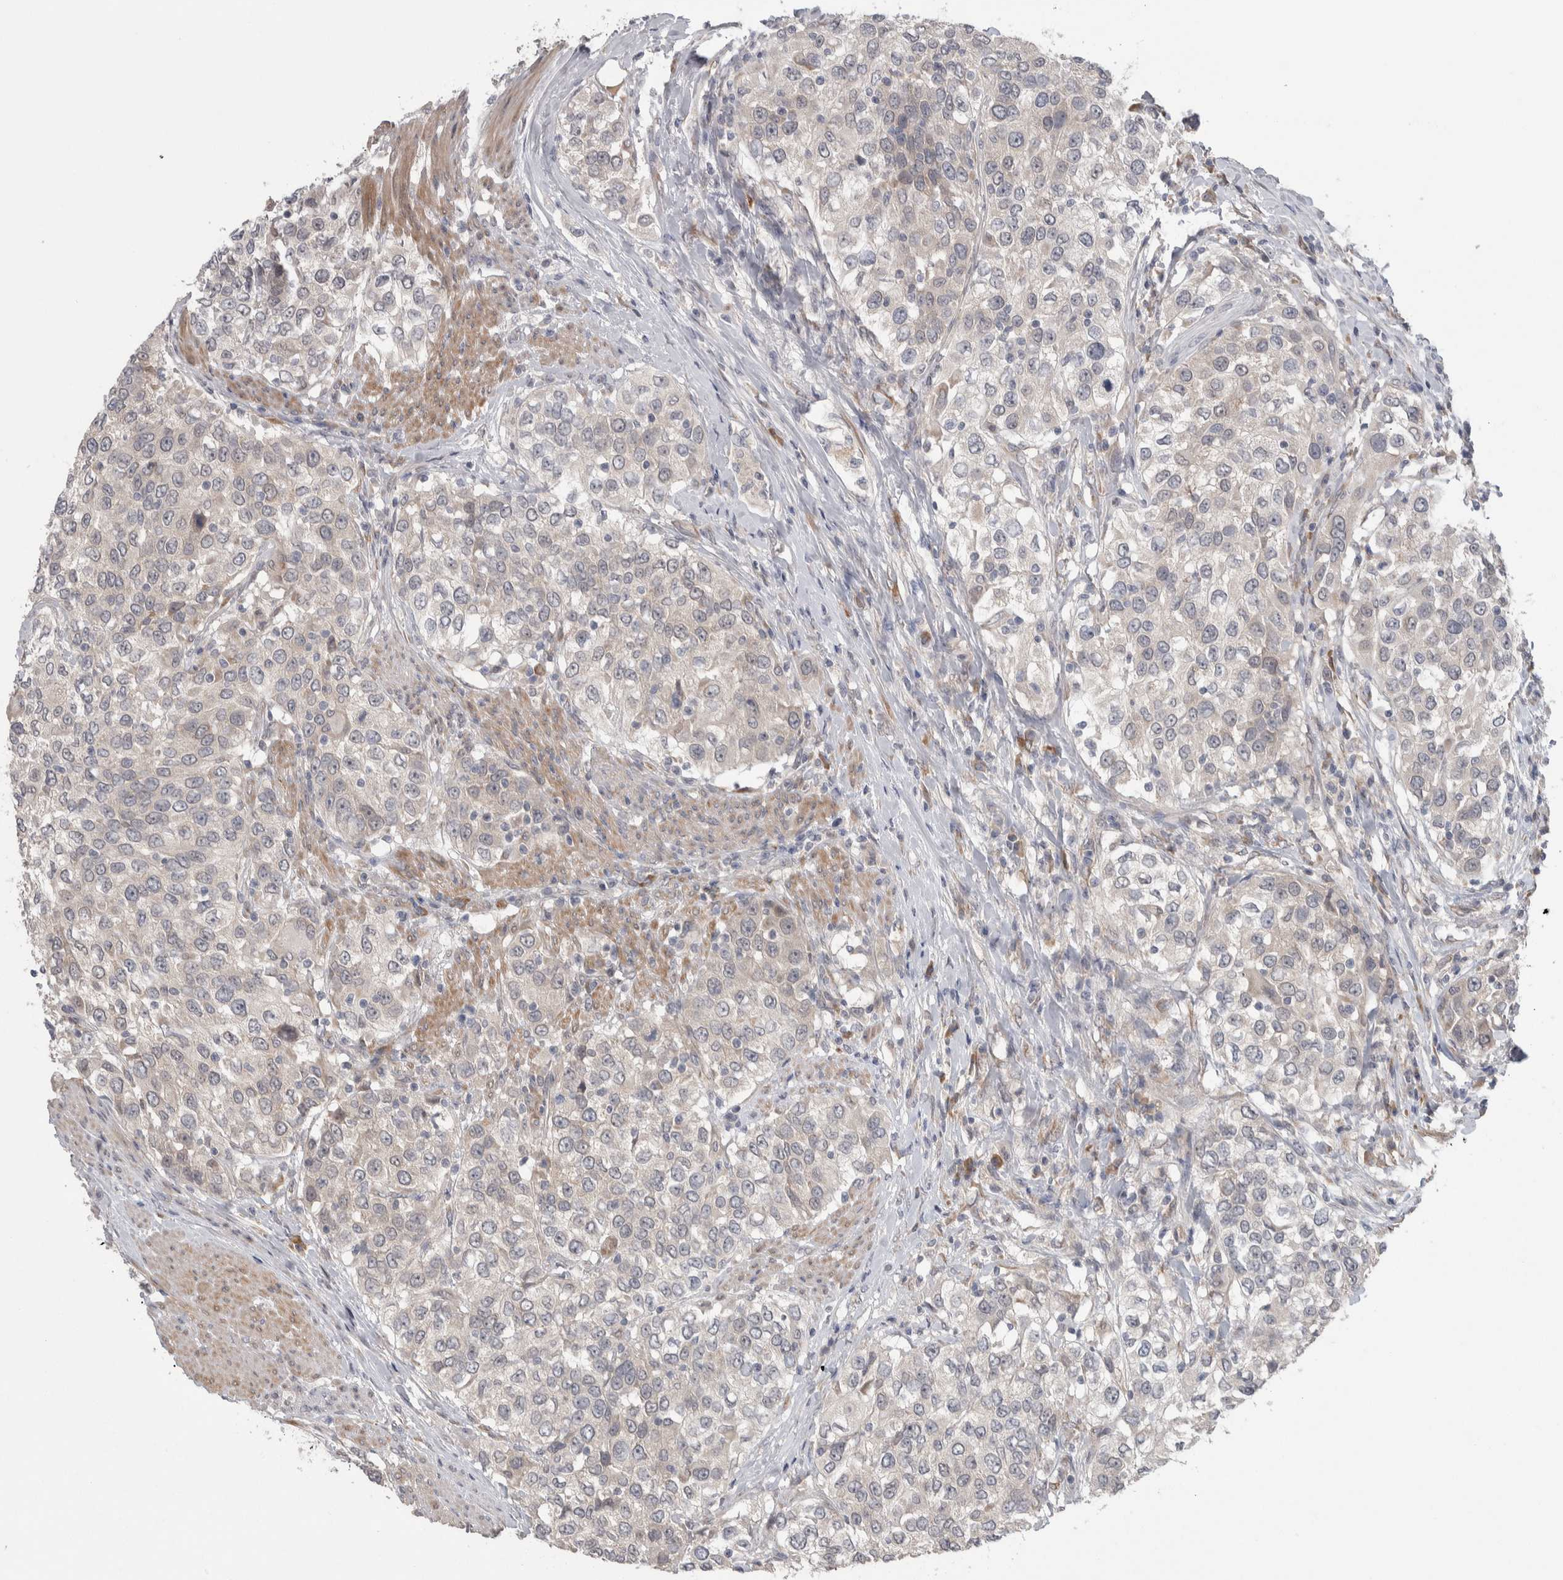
{"staining": {"intensity": "weak", "quantity": "<25%", "location": "cytoplasmic/membranous"}, "tissue": "urothelial cancer", "cell_type": "Tumor cells", "image_type": "cancer", "snomed": [{"axis": "morphology", "description": "Urothelial carcinoma, High grade"}, {"axis": "topography", "description": "Urinary bladder"}], "caption": "The immunohistochemistry micrograph has no significant positivity in tumor cells of urothelial cancer tissue.", "gene": "CUL2", "patient": {"sex": "female", "age": 80}}